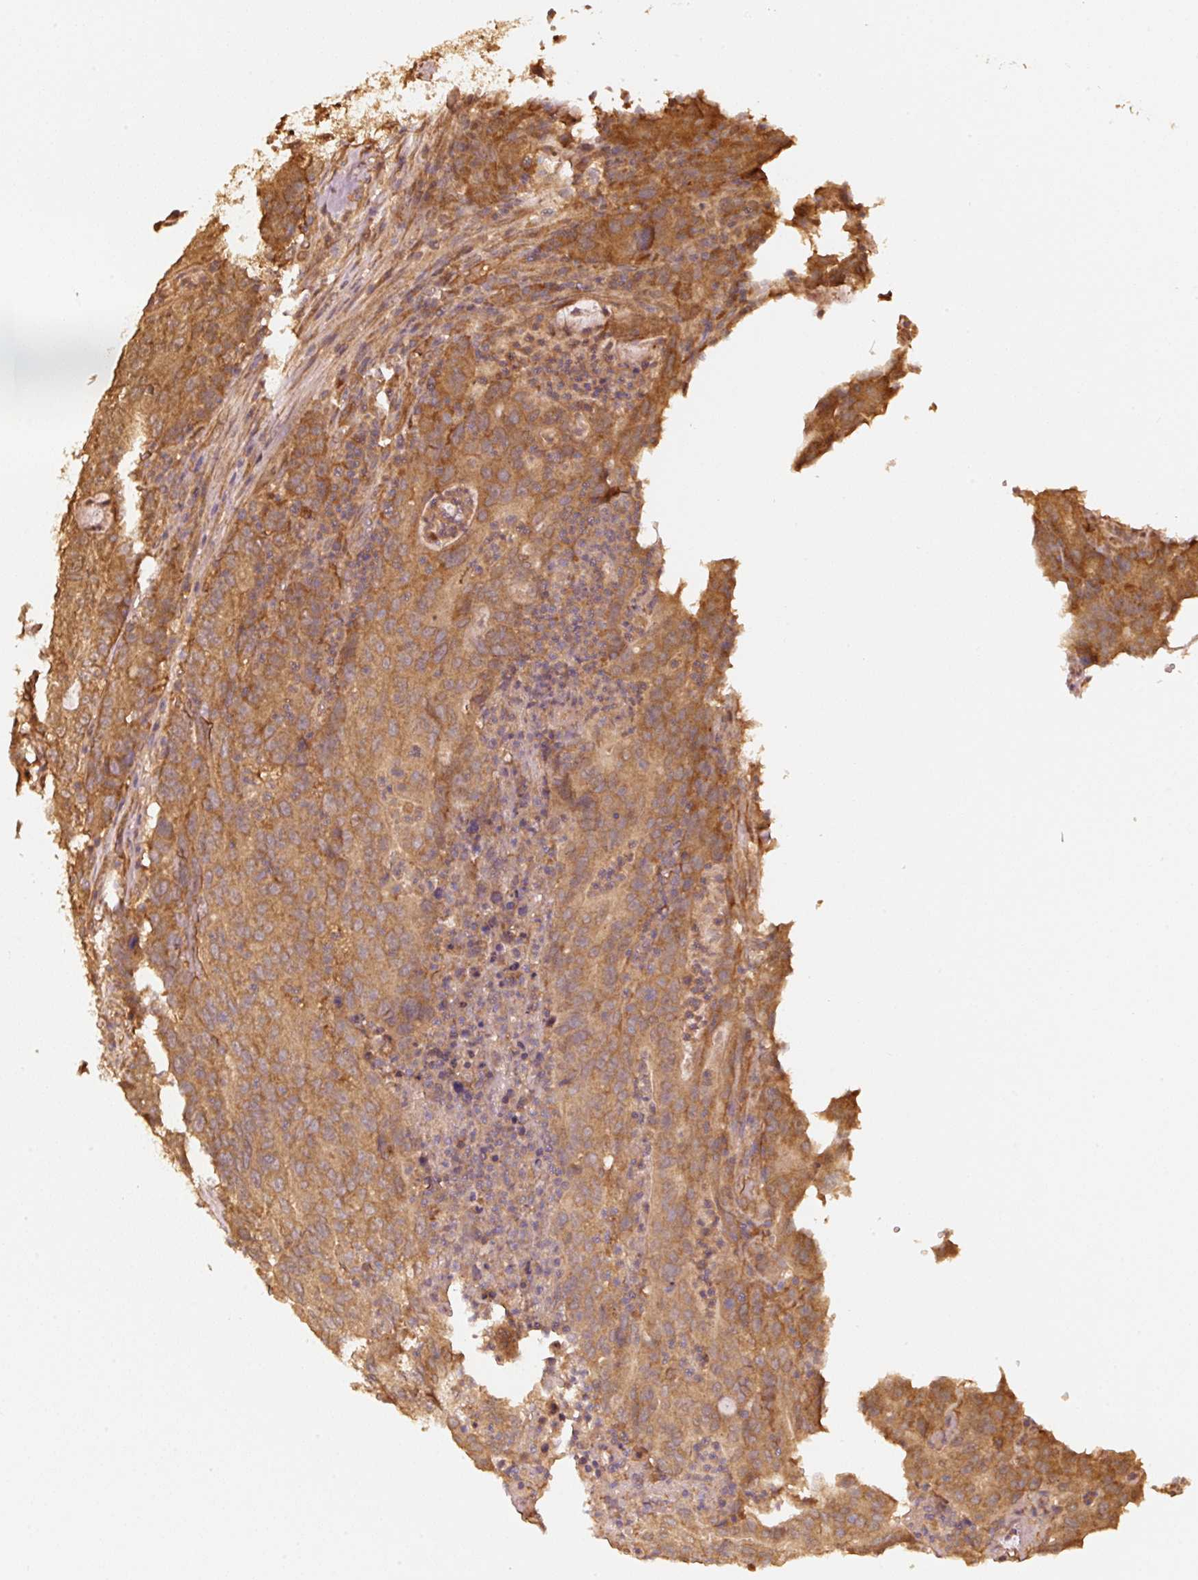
{"staining": {"intensity": "moderate", "quantity": ">75%", "location": "cytoplasmic/membranous"}, "tissue": "colorectal cancer", "cell_type": "Tumor cells", "image_type": "cancer", "snomed": [{"axis": "morphology", "description": "Adenocarcinoma, NOS"}, {"axis": "topography", "description": "Colon"}], "caption": "Brown immunohistochemical staining in human colorectal cancer (adenocarcinoma) exhibits moderate cytoplasmic/membranous positivity in approximately >75% of tumor cells.", "gene": "STAU1", "patient": {"sex": "male", "age": 83}}